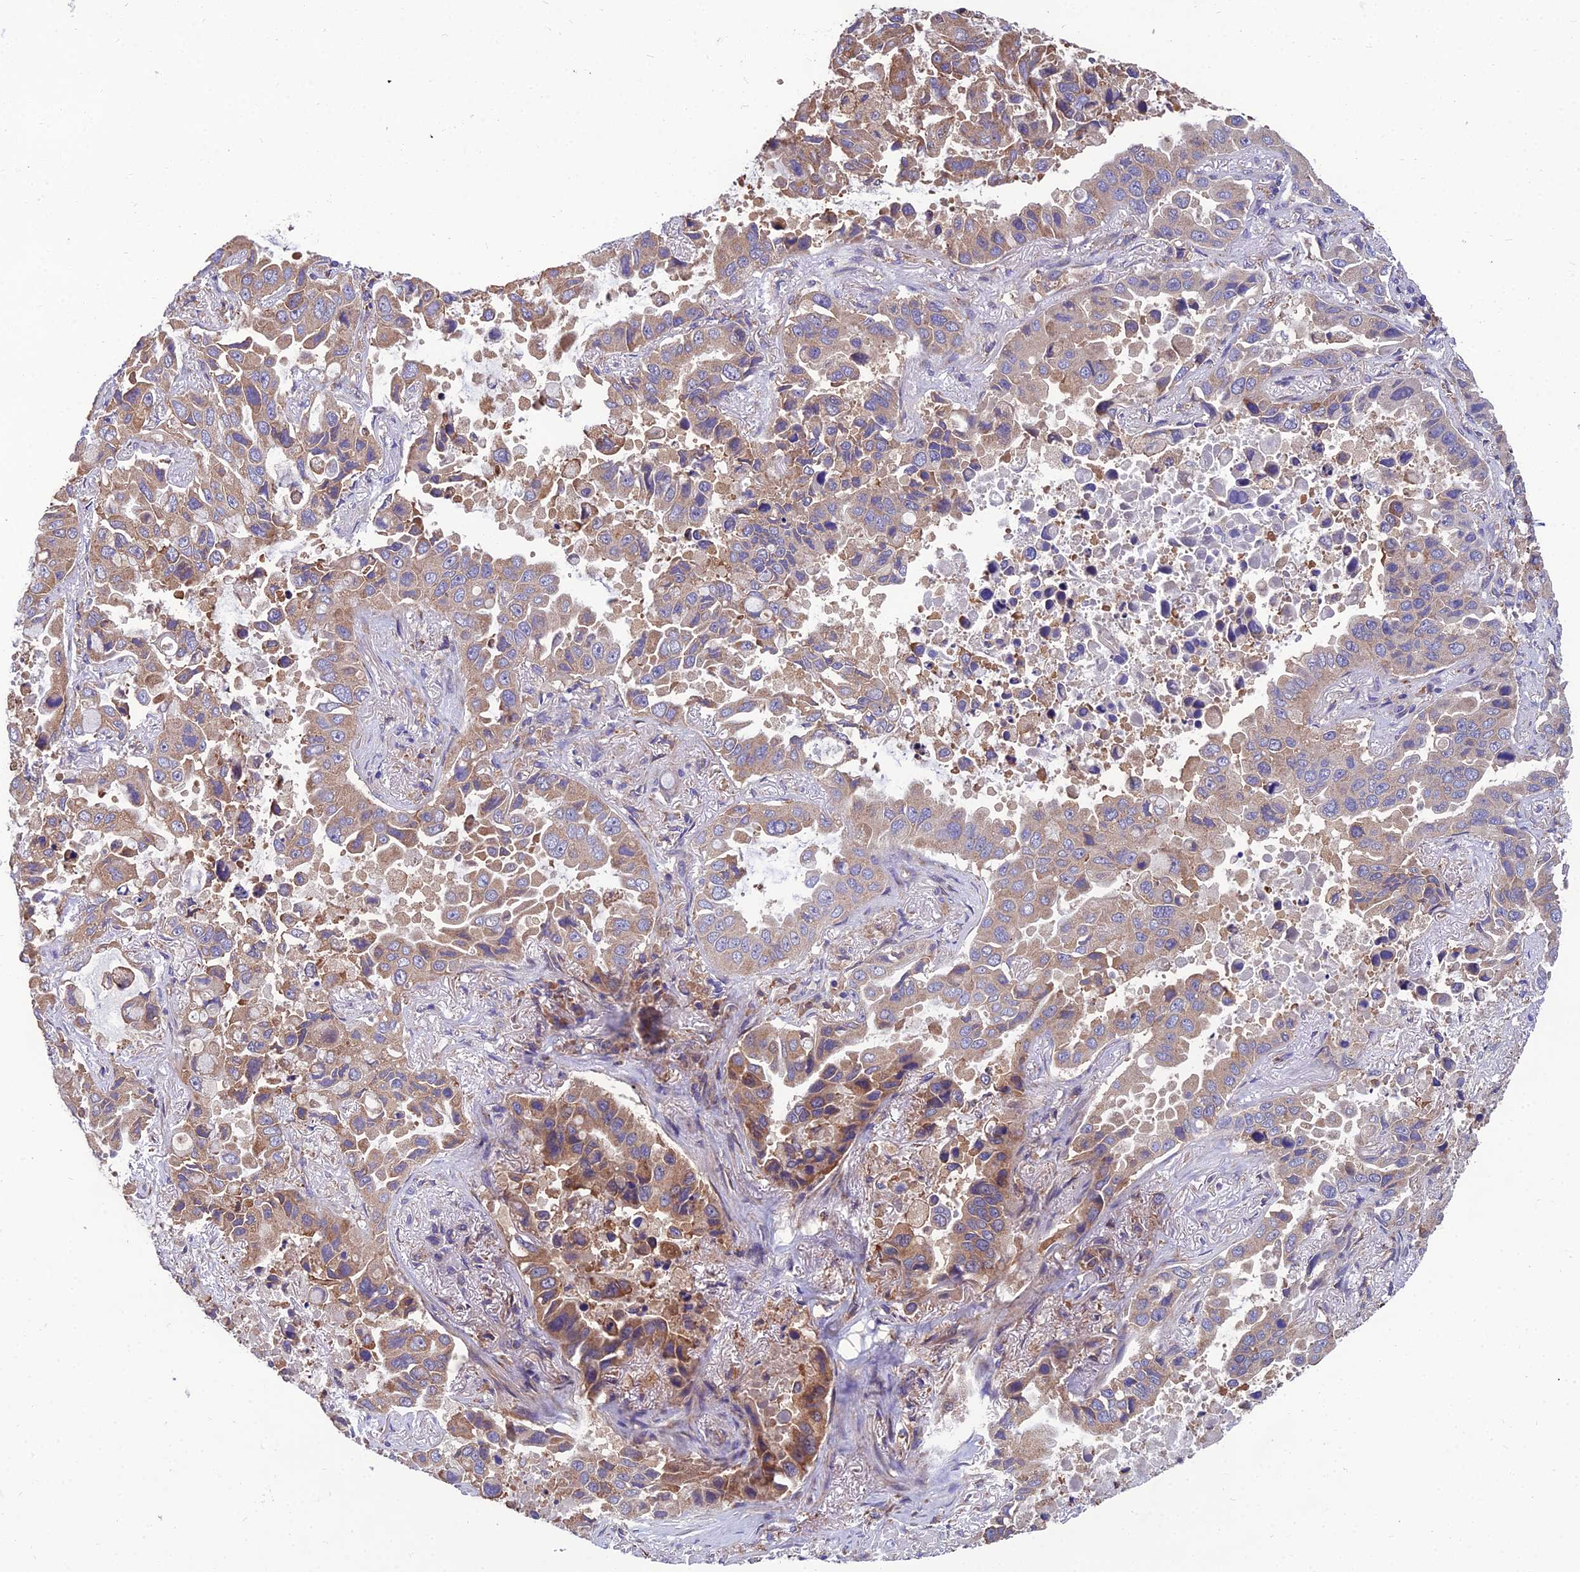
{"staining": {"intensity": "moderate", "quantity": "25%-75%", "location": "cytoplasmic/membranous"}, "tissue": "lung cancer", "cell_type": "Tumor cells", "image_type": "cancer", "snomed": [{"axis": "morphology", "description": "Adenocarcinoma, NOS"}, {"axis": "topography", "description": "Lung"}], "caption": "This histopathology image reveals IHC staining of human lung cancer (adenocarcinoma), with medium moderate cytoplasmic/membranous expression in about 25%-75% of tumor cells.", "gene": "UMAD1", "patient": {"sex": "male", "age": 64}}